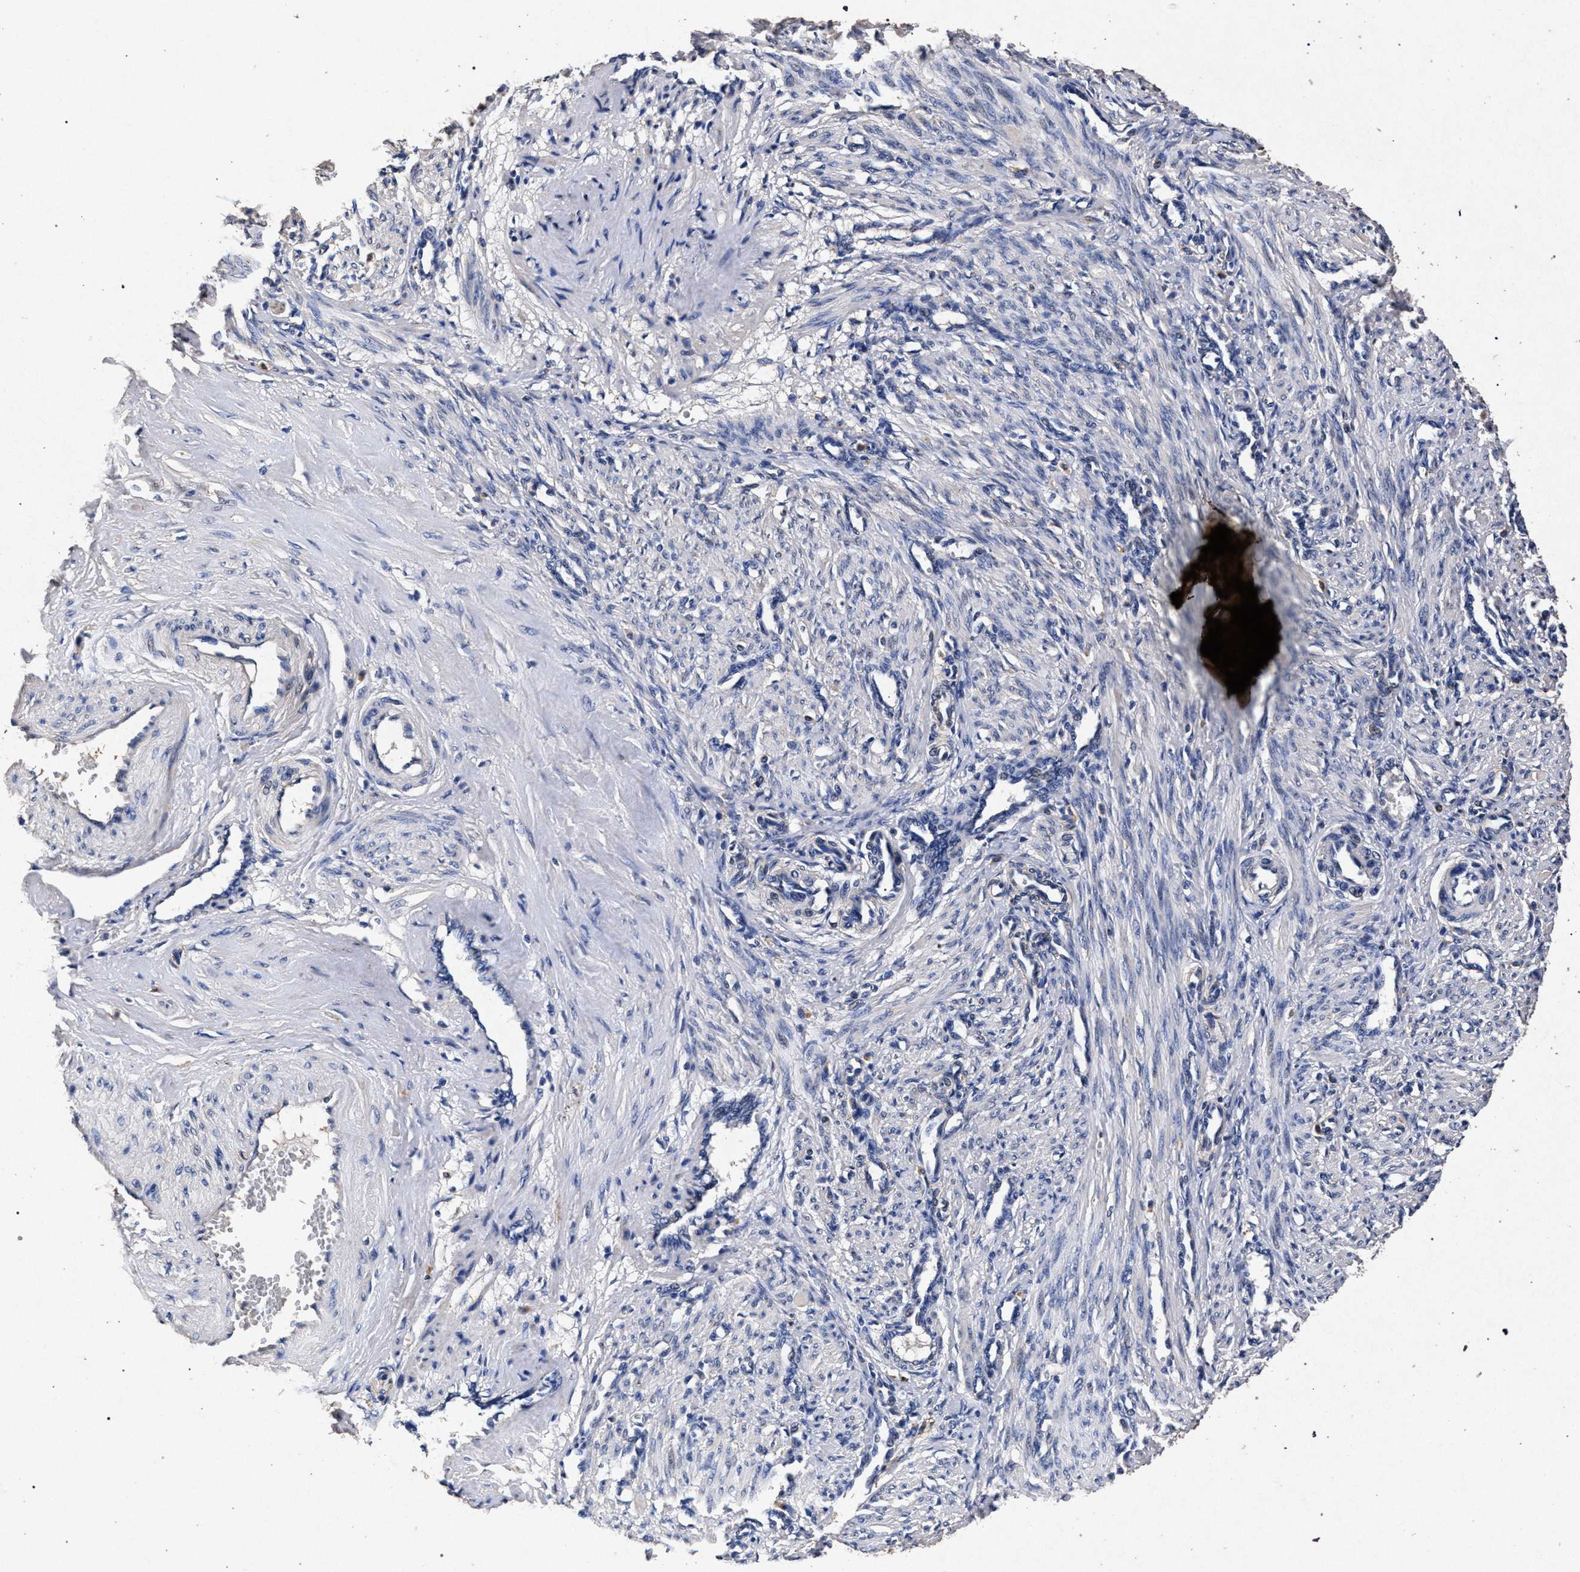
{"staining": {"intensity": "negative", "quantity": "none", "location": "none"}, "tissue": "smooth muscle", "cell_type": "Smooth muscle cells", "image_type": "normal", "snomed": [{"axis": "morphology", "description": "Normal tissue, NOS"}, {"axis": "topography", "description": "Endometrium"}], "caption": "Image shows no significant protein staining in smooth muscle cells of benign smooth muscle.", "gene": "ATP1A2", "patient": {"sex": "female", "age": 33}}